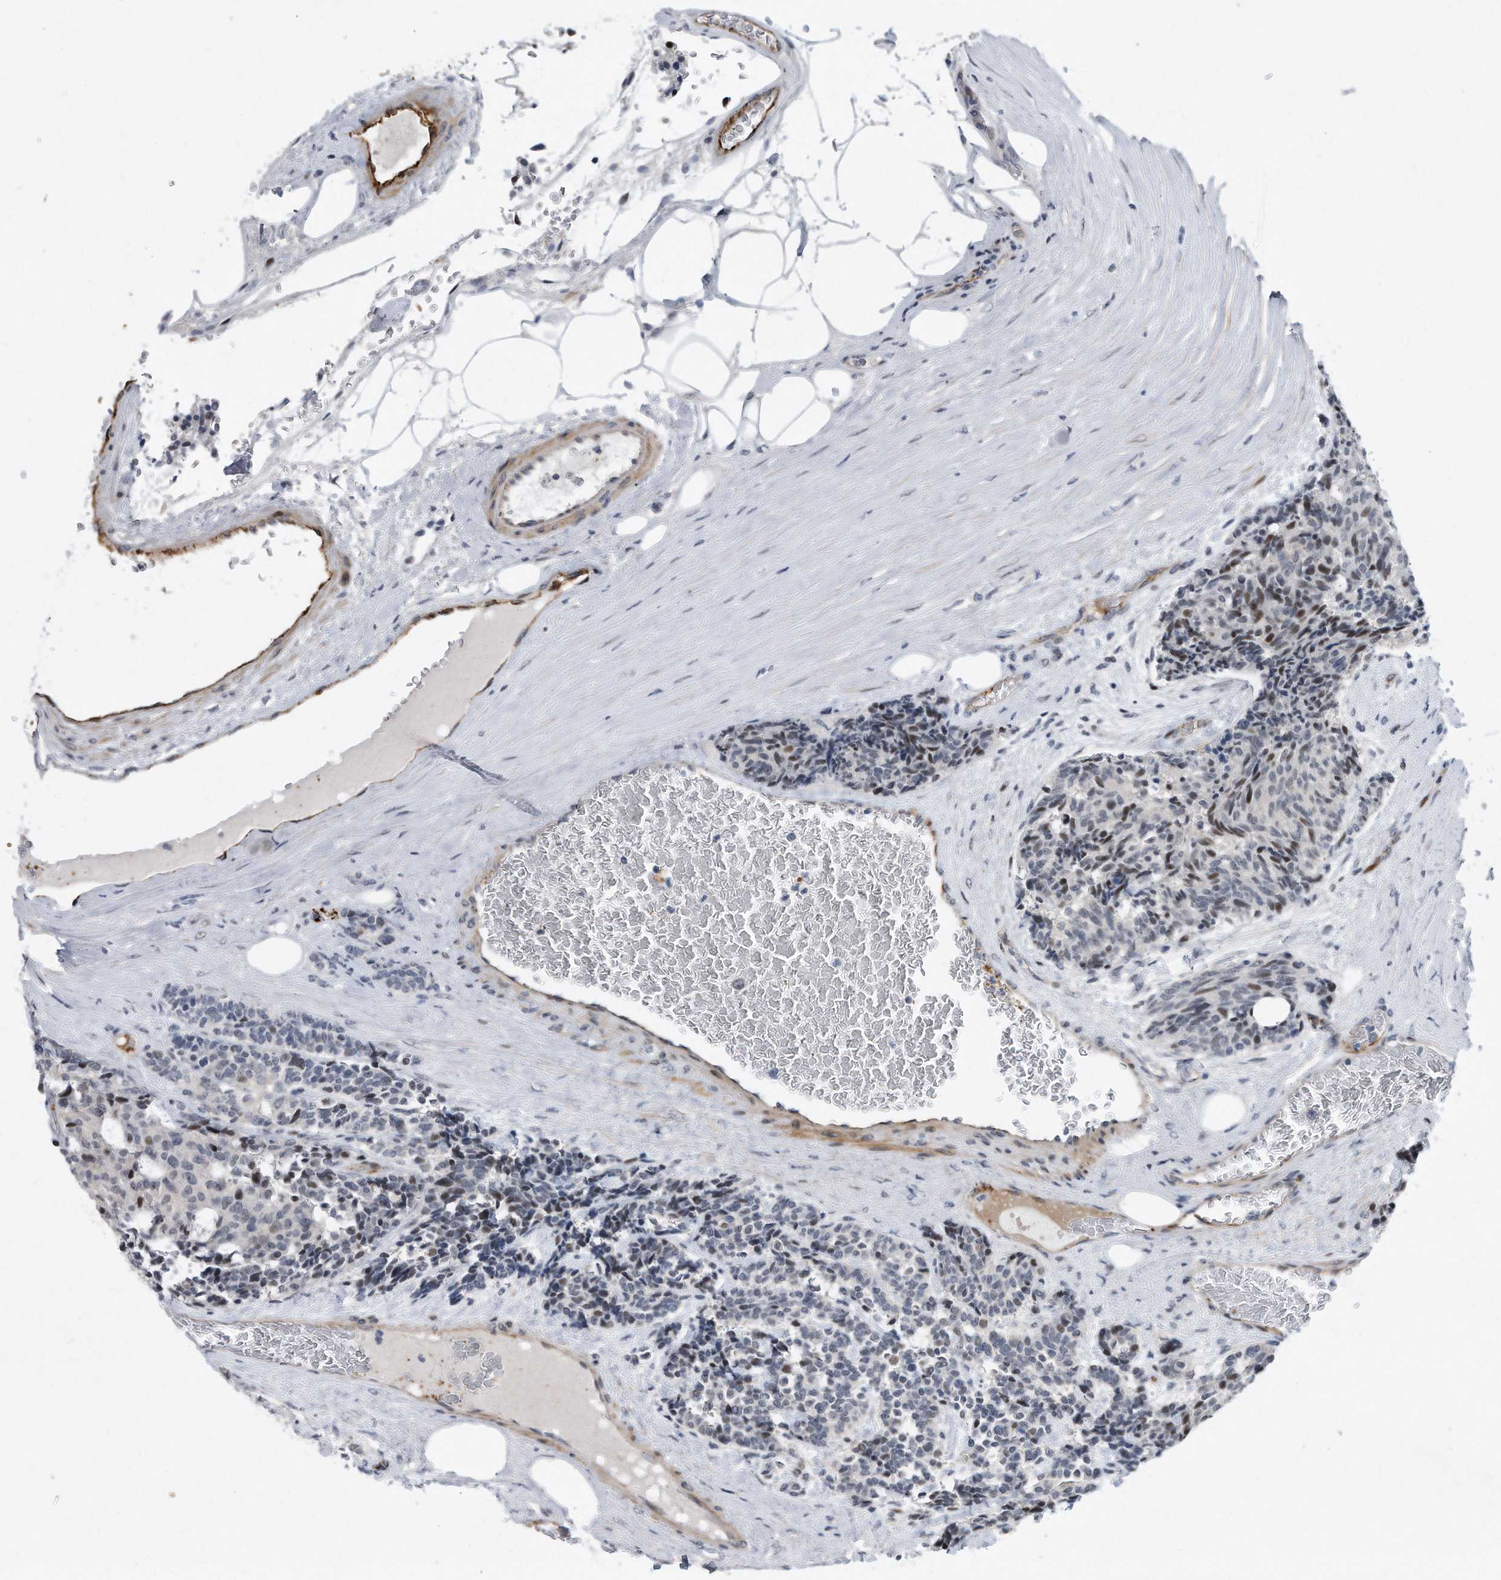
{"staining": {"intensity": "weak", "quantity": "<25%", "location": "nuclear"}, "tissue": "carcinoid", "cell_type": "Tumor cells", "image_type": "cancer", "snomed": [{"axis": "morphology", "description": "Carcinoid, malignant, NOS"}, {"axis": "topography", "description": "Pancreas"}], "caption": "High magnification brightfield microscopy of carcinoid (malignant) stained with DAB (3,3'-diaminobenzidine) (brown) and counterstained with hematoxylin (blue): tumor cells show no significant positivity.", "gene": "PGBD2", "patient": {"sex": "female", "age": 54}}